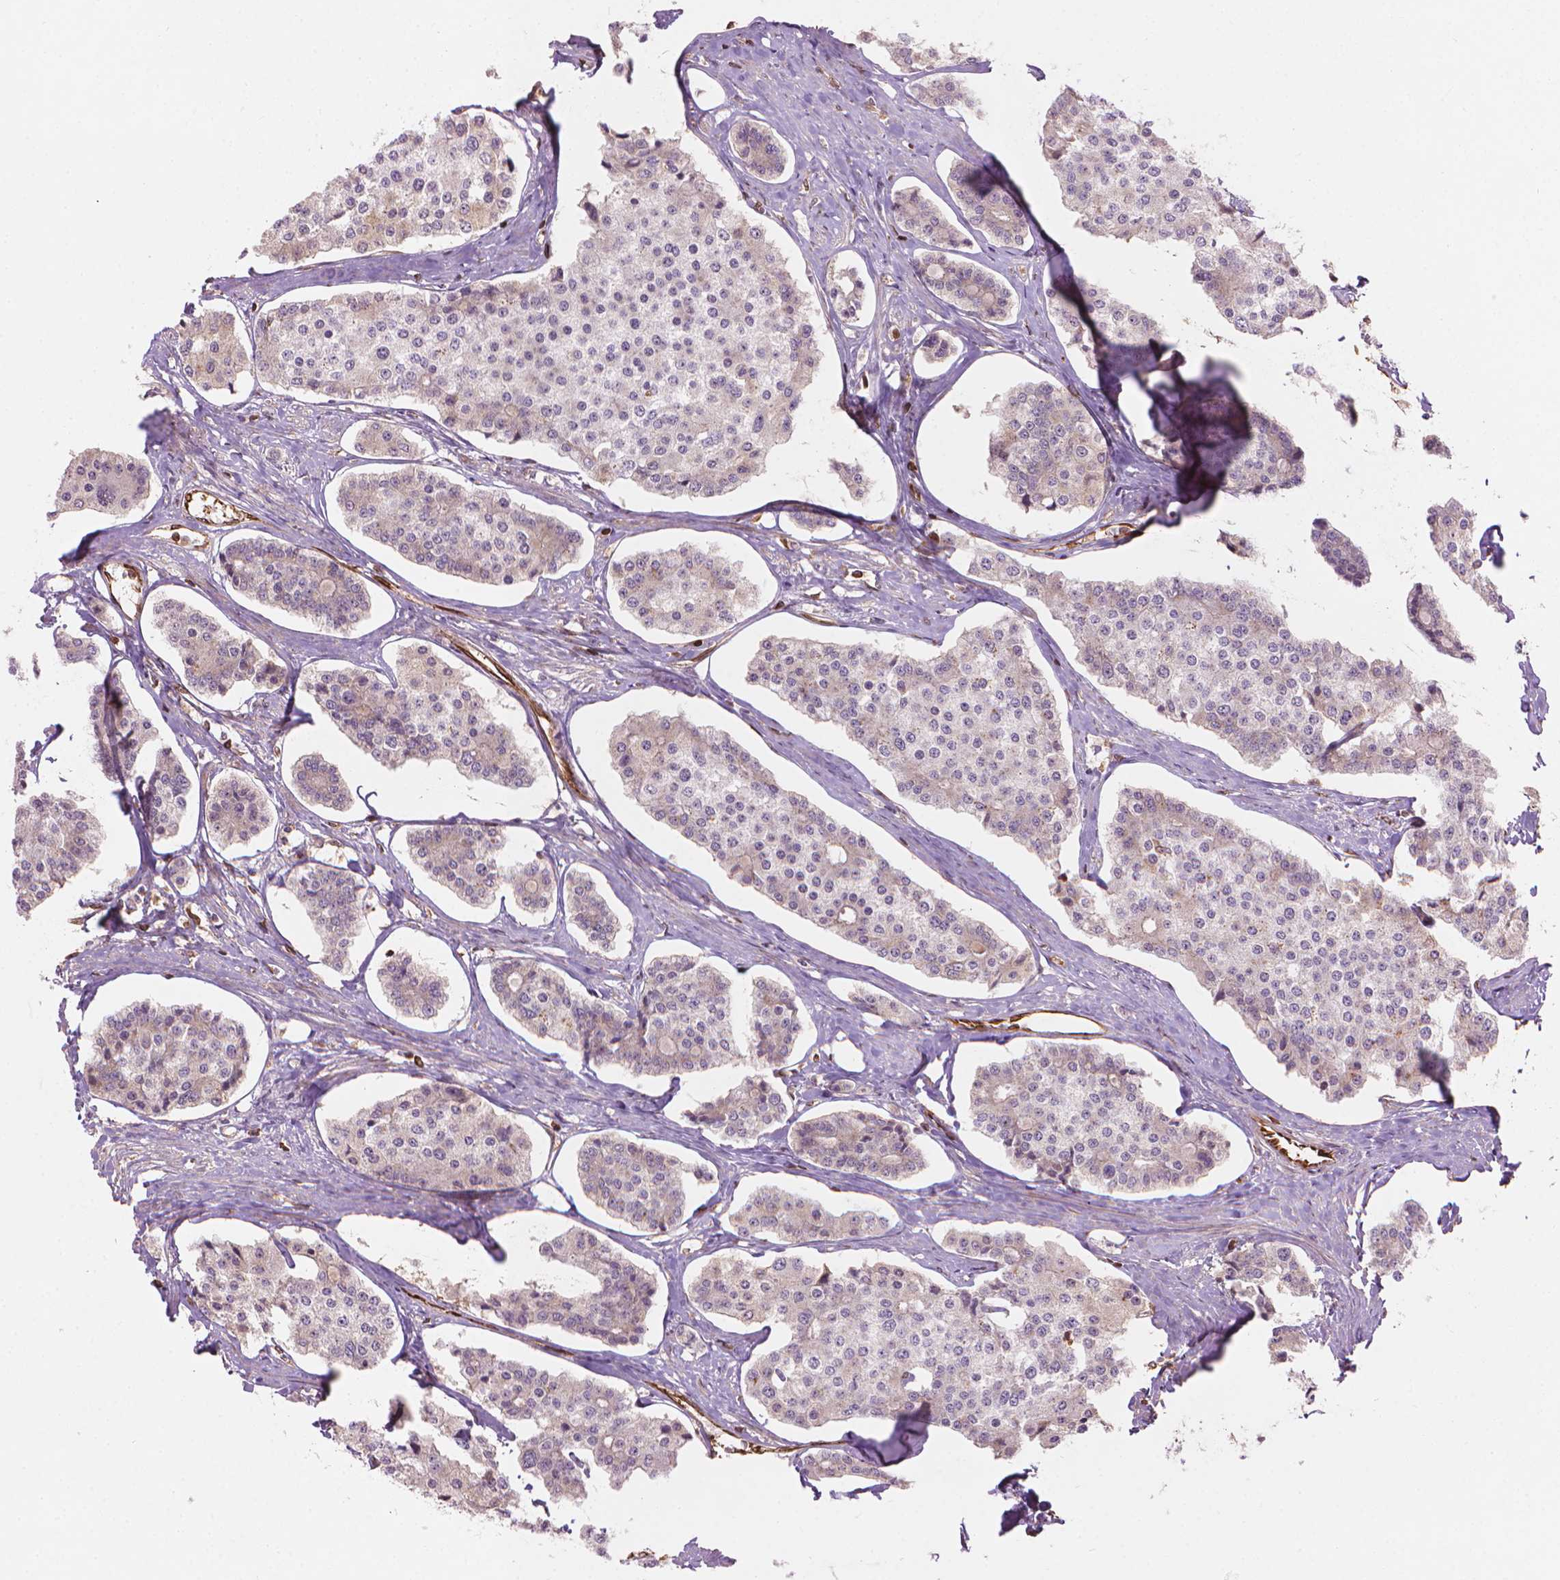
{"staining": {"intensity": "negative", "quantity": "none", "location": "none"}, "tissue": "carcinoid", "cell_type": "Tumor cells", "image_type": "cancer", "snomed": [{"axis": "morphology", "description": "Carcinoid, malignant, NOS"}, {"axis": "topography", "description": "Small intestine"}], "caption": "Carcinoid was stained to show a protein in brown. There is no significant staining in tumor cells.", "gene": "SMC2", "patient": {"sex": "female", "age": 65}}